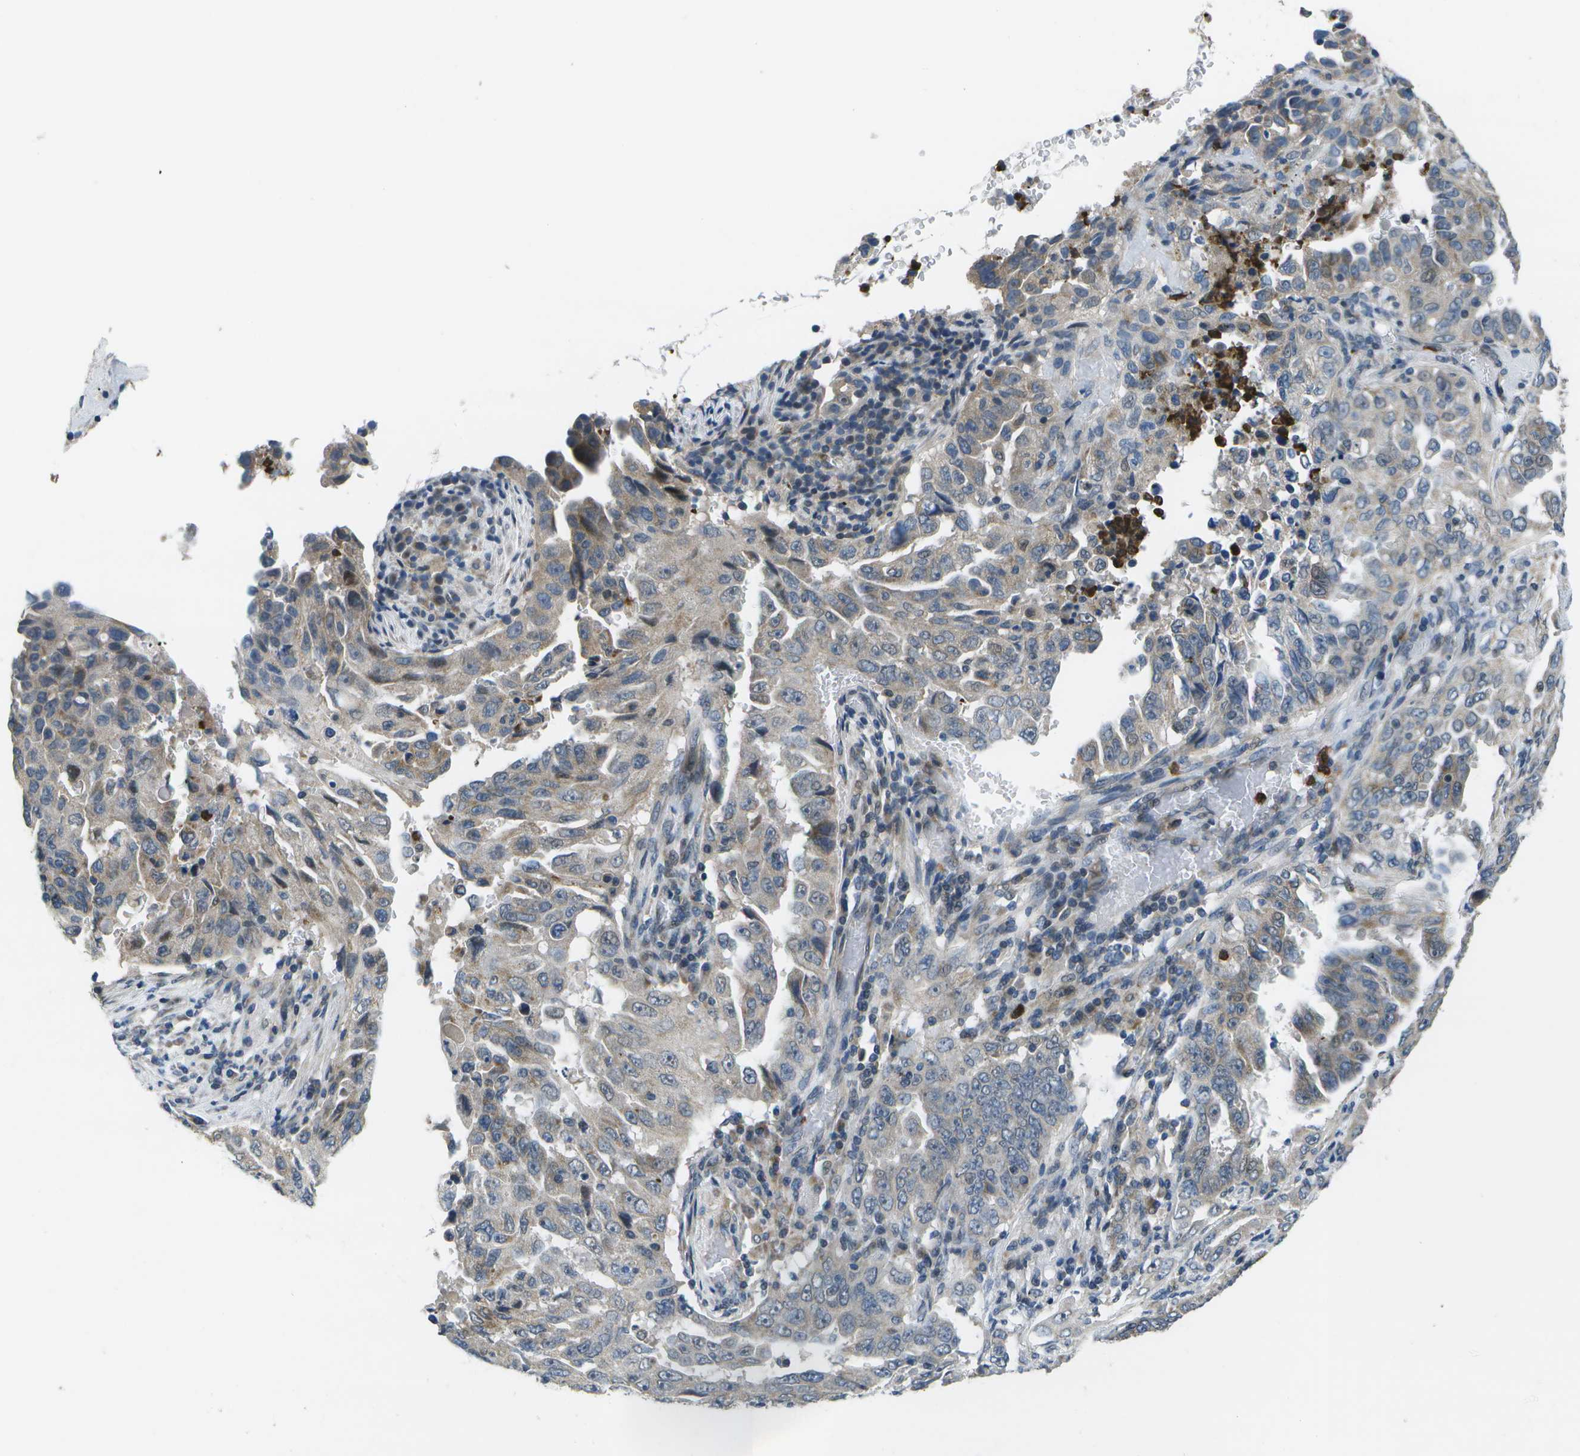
{"staining": {"intensity": "weak", "quantity": "<25%", "location": "cytoplasmic/membranous"}, "tissue": "lung cancer", "cell_type": "Tumor cells", "image_type": "cancer", "snomed": [{"axis": "morphology", "description": "Adenocarcinoma, NOS"}, {"axis": "topography", "description": "Lung"}], "caption": "Immunohistochemistry photomicrograph of neoplastic tissue: adenocarcinoma (lung) stained with DAB (3,3'-diaminobenzidine) displays no significant protein positivity in tumor cells.", "gene": "GALNT15", "patient": {"sex": "female", "age": 51}}